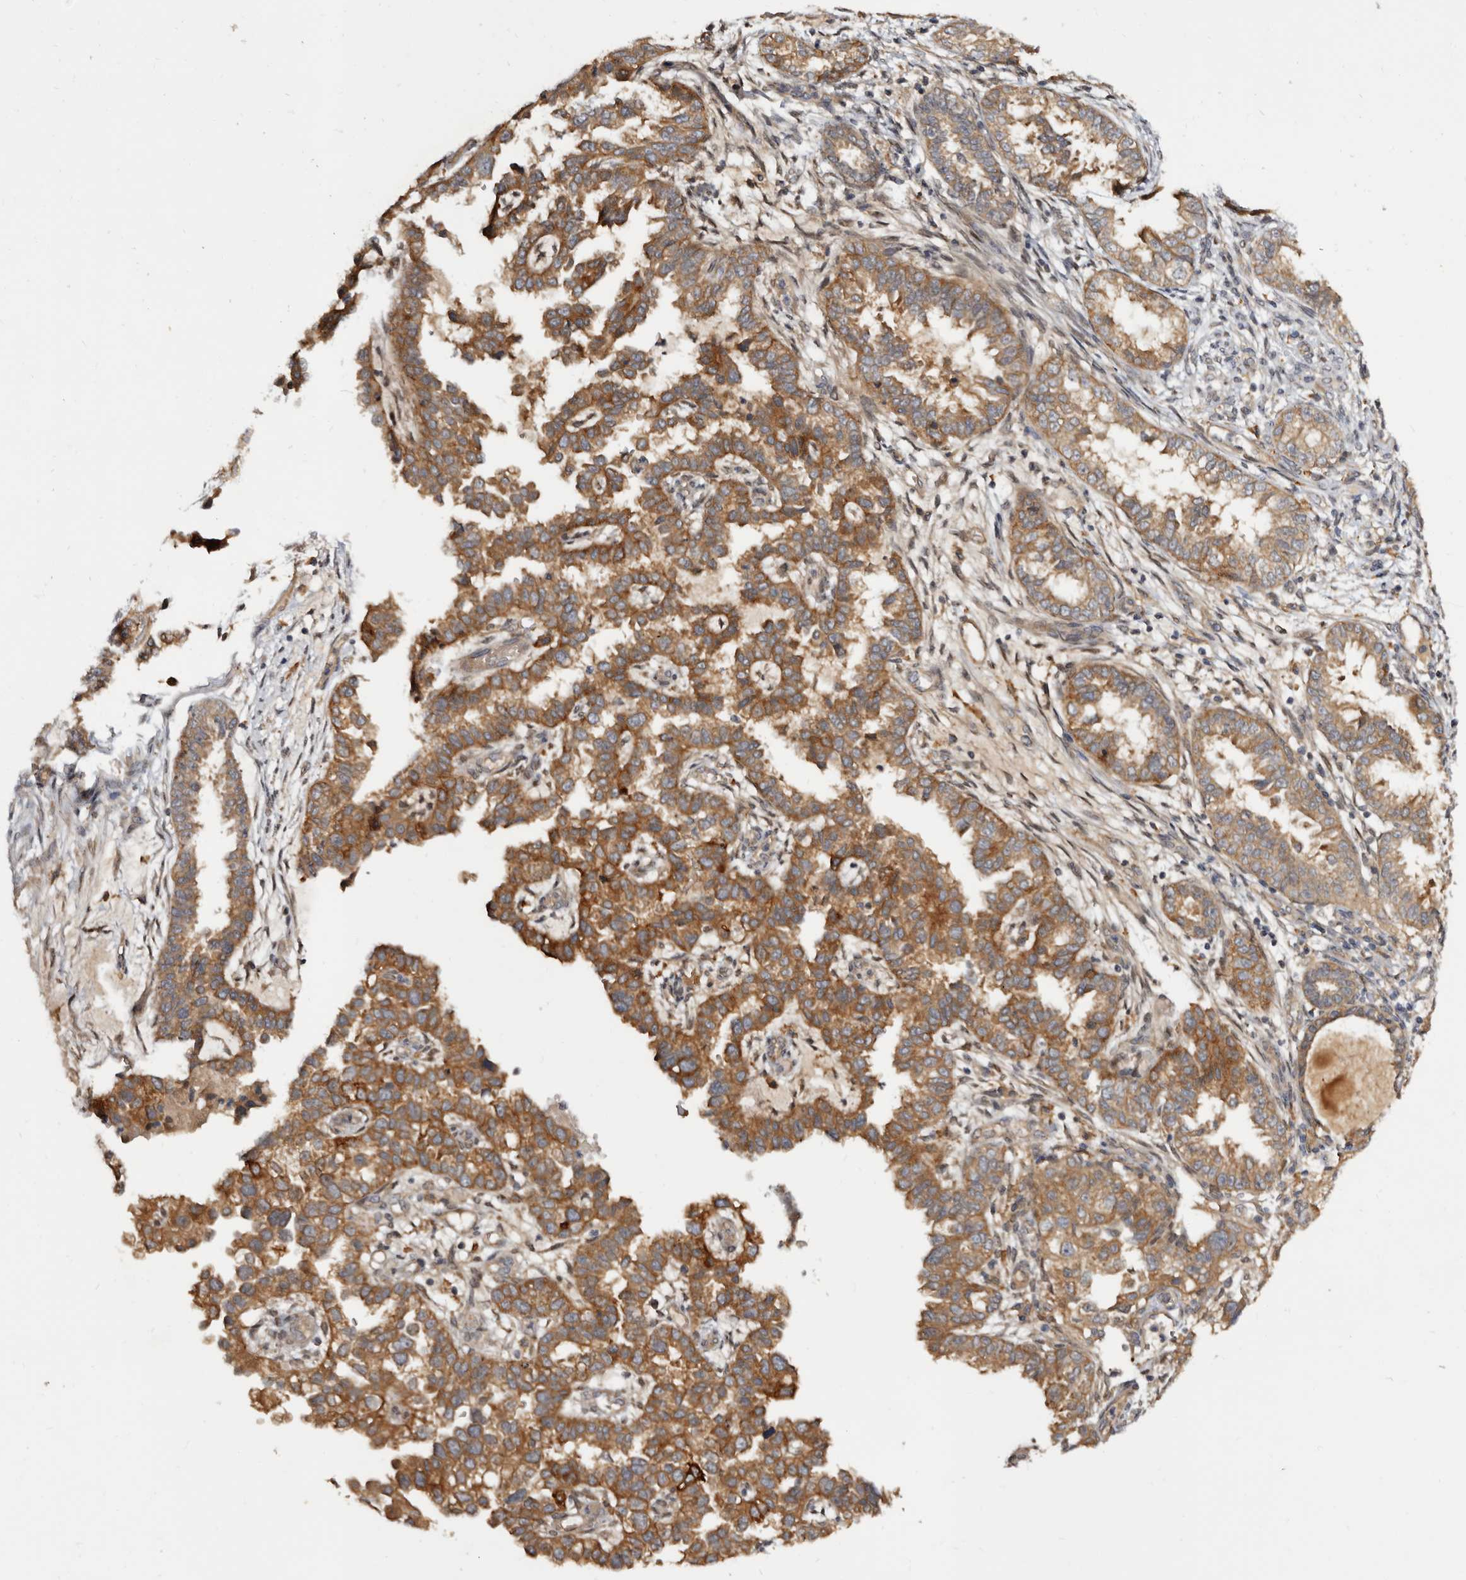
{"staining": {"intensity": "moderate", "quantity": ">75%", "location": "cytoplasmic/membranous"}, "tissue": "endometrial cancer", "cell_type": "Tumor cells", "image_type": "cancer", "snomed": [{"axis": "morphology", "description": "Adenocarcinoma, NOS"}, {"axis": "topography", "description": "Endometrium"}], "caption": "Immunohistochemical staining of endometrial cancer (adenocarcinoma) exhibits moderate cytoplasmic/membranous protein staining in about >75% of tumor cells. Nuclei are stained in blue.", "gene": "INAVA", "patient": {"sex": "female", "age": 85}}